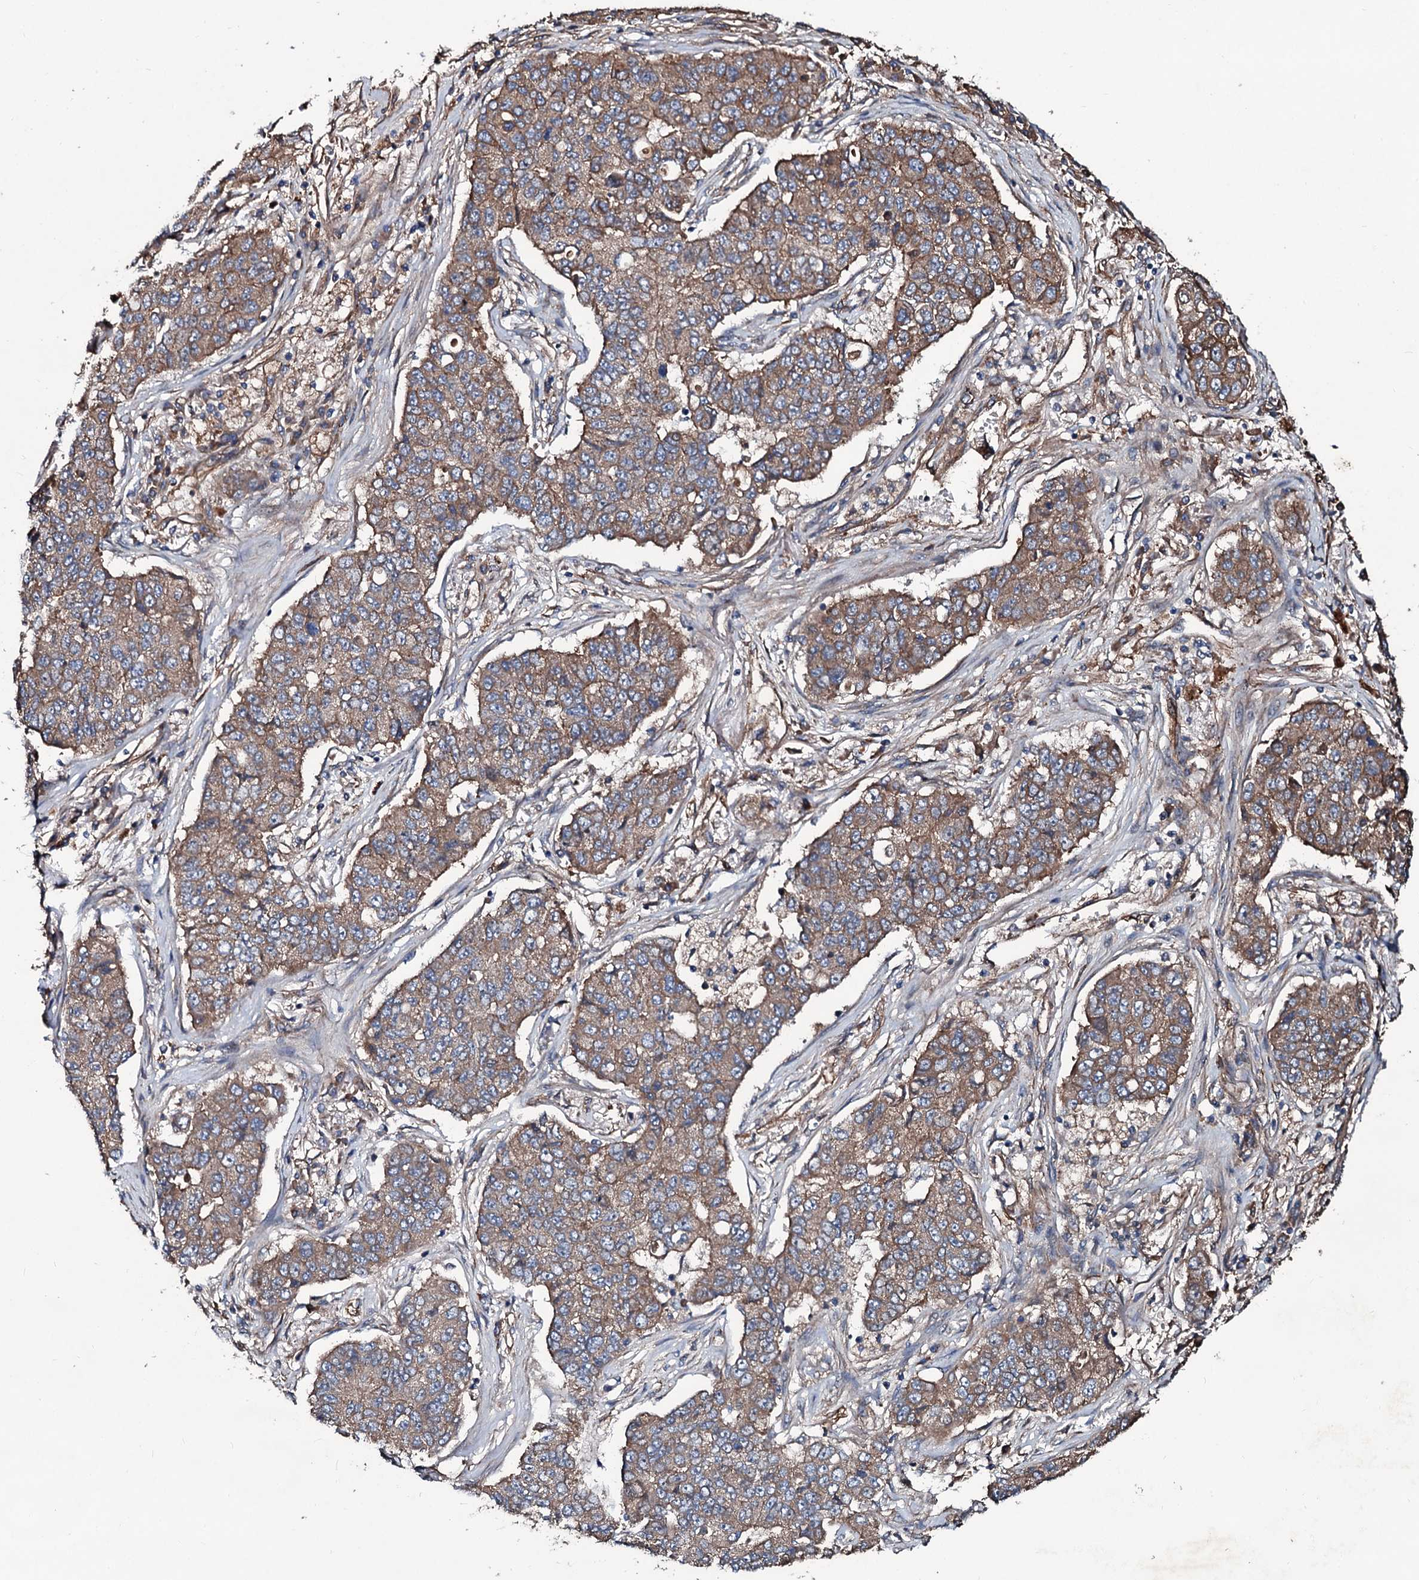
{"staining": {"intensity": "moderate", "quantity": ">75%", "location": "cytoplasmic/membranous"}, "tissue": "lung cancer", "cell_type": "Tumor cells", "image_type": "cancer", "snomed": [{"axis": "morphology", "description": "Squamous cell carcinoma, NOS"}, {"axis": "topography", "description": "Lung"}], "caption": "Lung cancer (squamous cell carcinoma) stained with a brown dye exhibits moderate cytoplasmic/membranous positive staining in about >75% of tumor cells.", "gene": "DMAC2", "patient": {"sex": "male", "age": 74}}